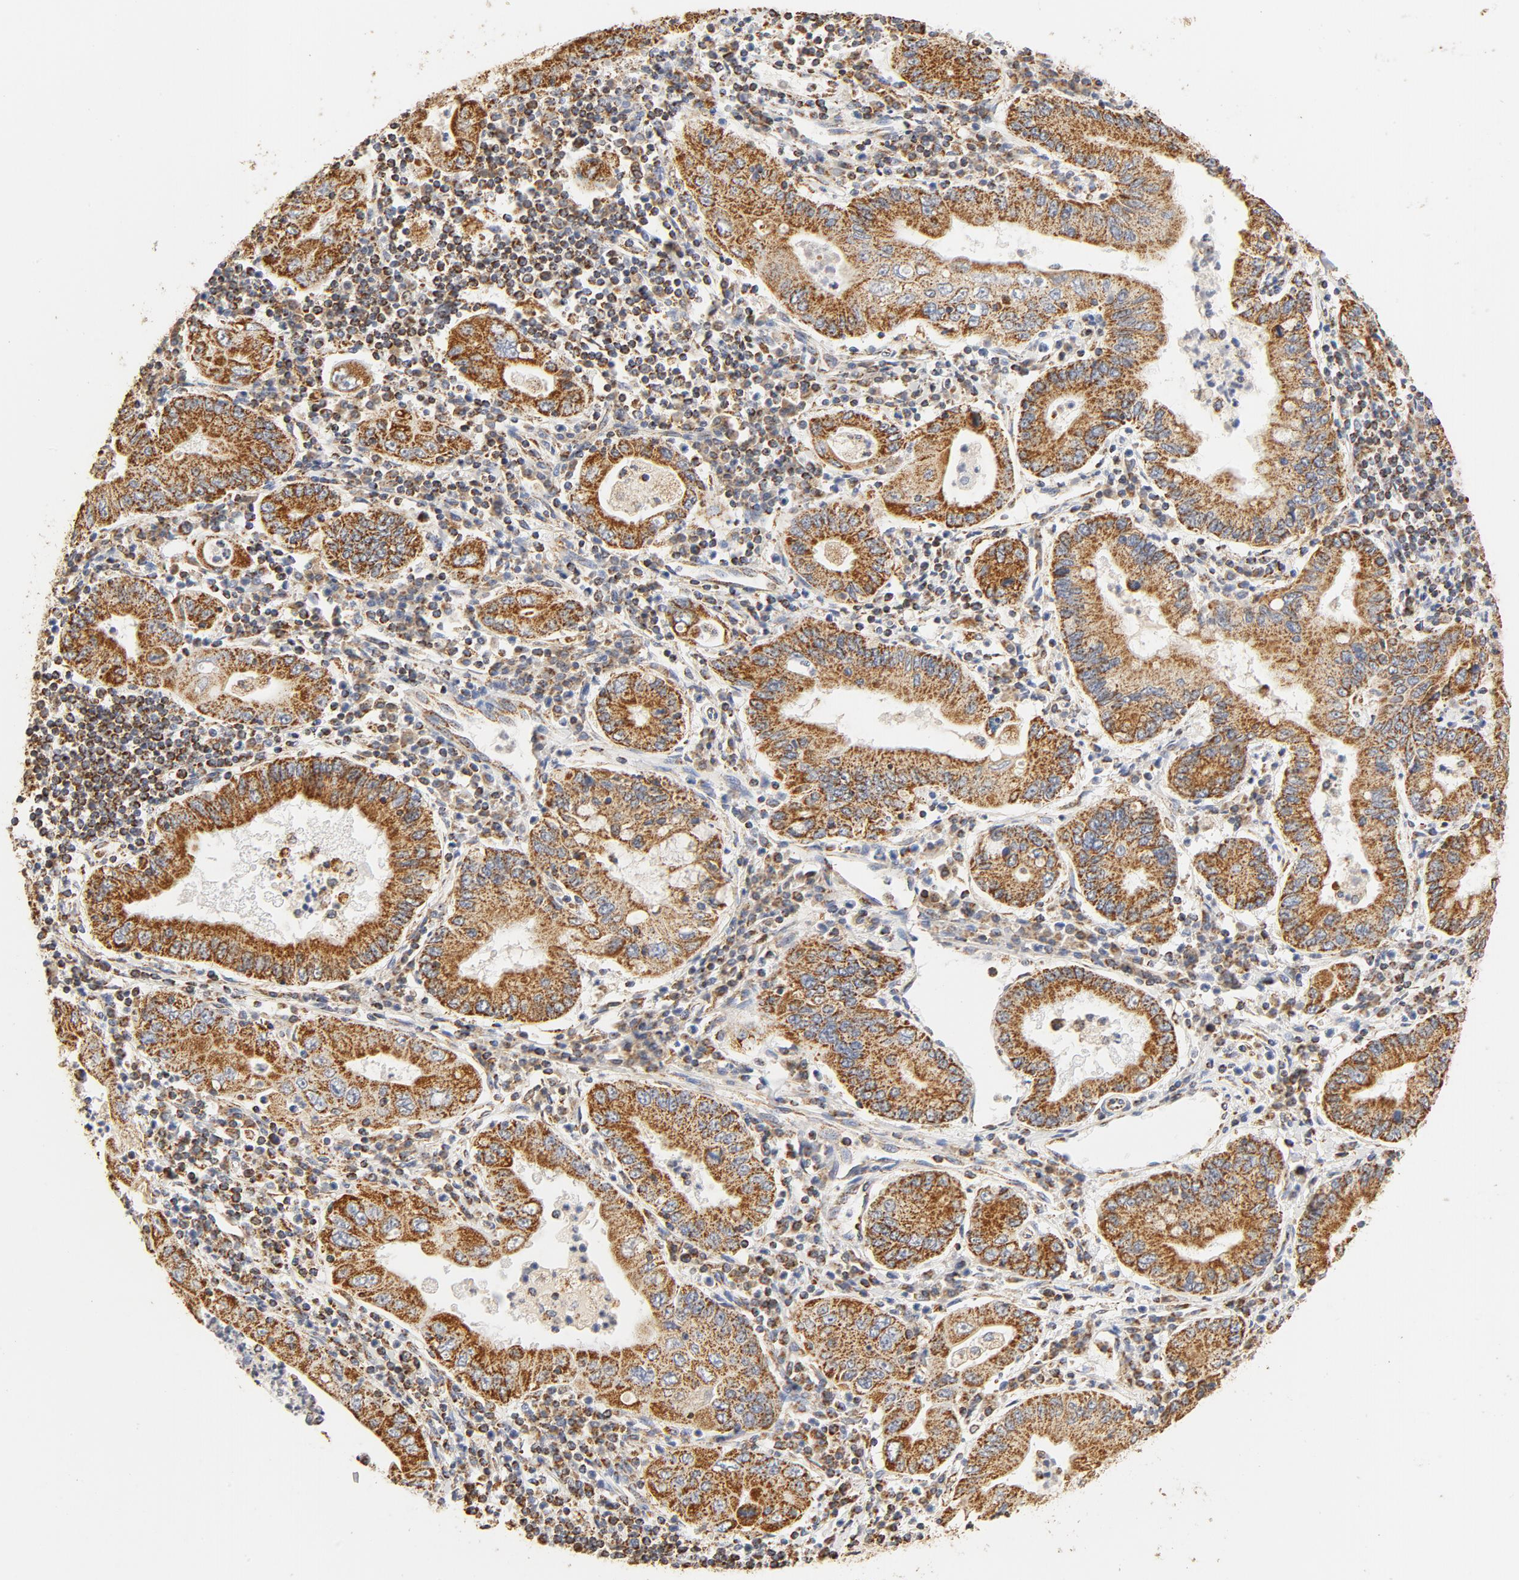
{"staining": {"intensity": "moderate", "quantity": ">75%", "location": "cytoplasmic/membranous"}, "tissue": "stomach cancer", "cell_type": "Tumor cells", "image_type": "cancer", "snomed": [{"axis": "morphology", "description": "Normal tissue, NOS"}, {"axis": "morphology", "description": "Adenocarcinoma, NOS"}, {"axis": "topography", "description": "Esophagus"}, {"axis": "topography", "description": "Stomach, upper"}, {"axis": "topography", "description": "Peripheral nerve tissue"}], "caption": "Immunohistochemistry (IHC) (DAB (3,3'-diaminobenzidine)) staining of human stomach cancer (adenocarcinoma) demonstrates moderate cytoplasmic/membranous protein expression in approximately >75% of tumor cells. Immunohistochemistry (IHC) stains the protein in brown and the nuclei are stained blue.", "gene": "COX4I1", "patient": {"sex": "male", "age": 62}}